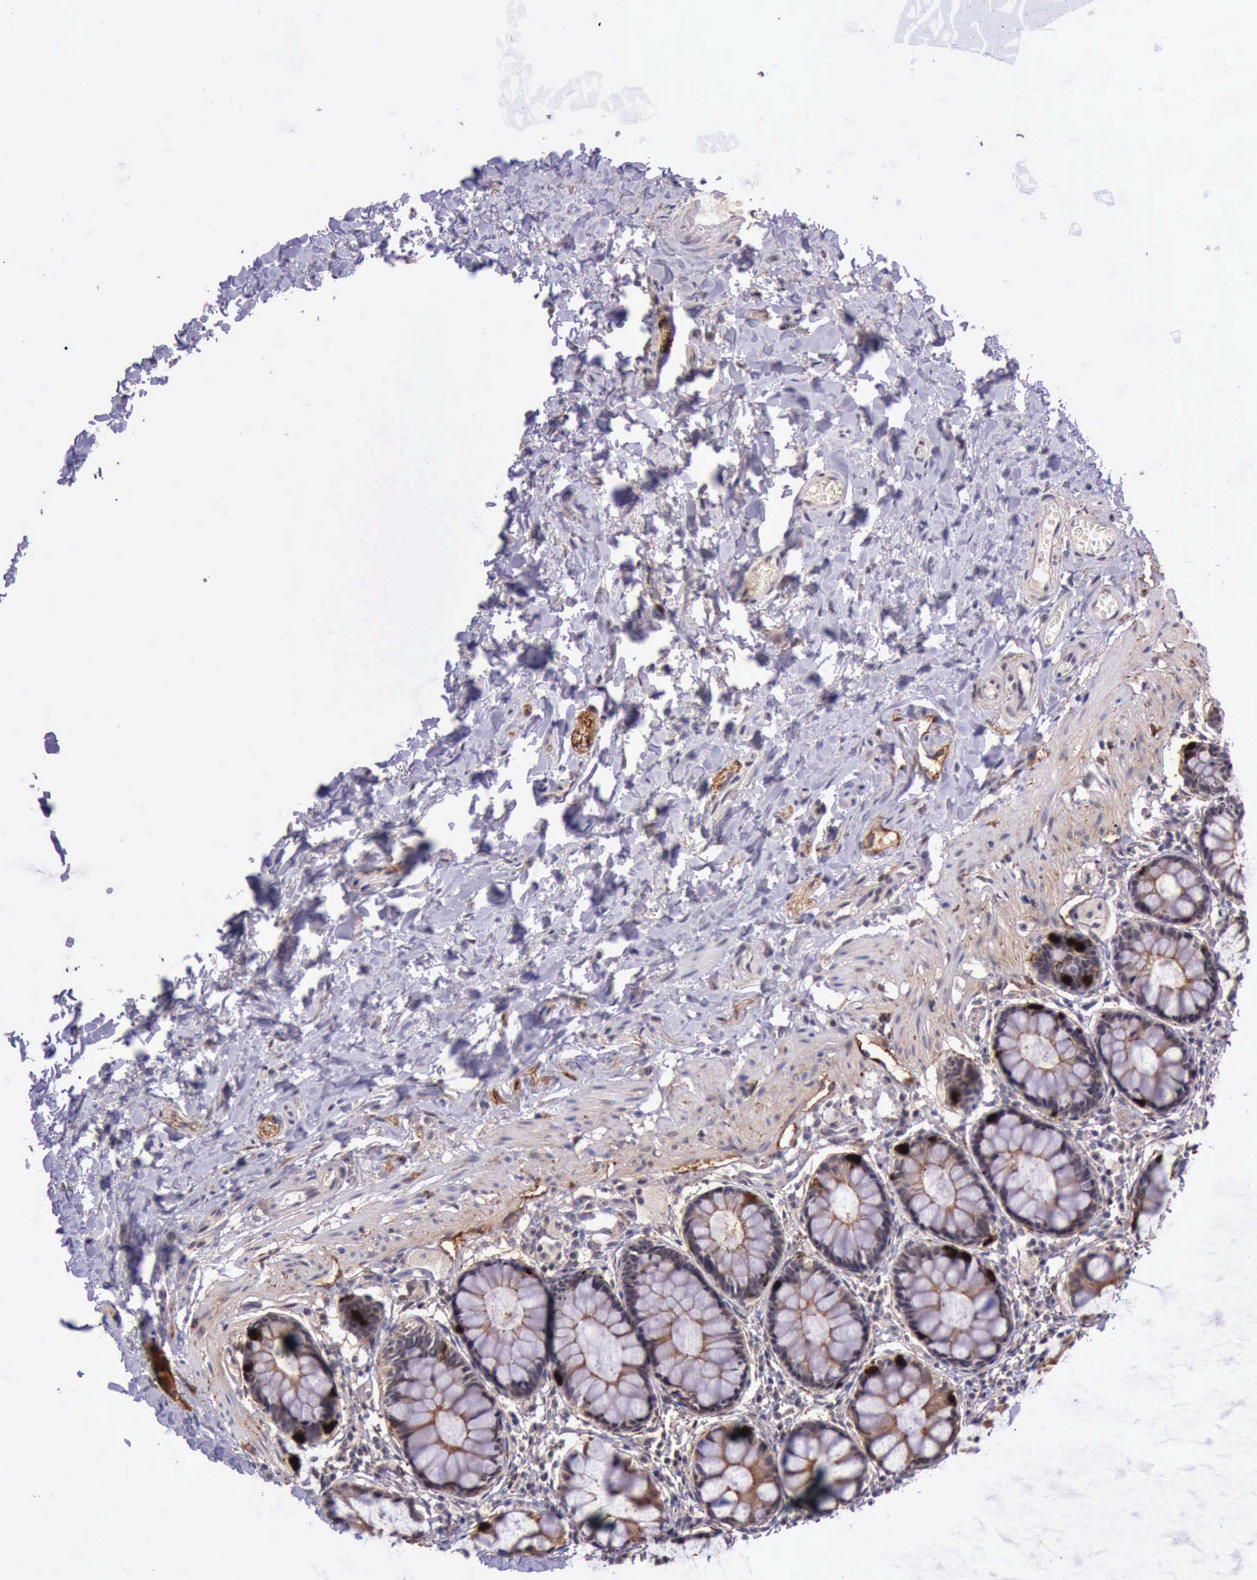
{"staining": {"intensity": "moderate", "quantity": "25%-75%", "location": "cytoplasmic/membranous"}, "tissue": "rectum", "cell_type": "Glandular cells", "image_type": "normal", "snomed": [{"axis": "morphology", "description": "Normal tissue, NOS"}, {"axis": "topography", "description": "Rectum"}], "caption": "Immunohistochemical staining of benign rectum demonstrates 25%-75% levels of moderate cytoplasmic/membranous protein staining in approximately 25%-75% of glandular cells.", "gene": "PRICKLE3", "patient": {"sex": "male", "age": 86}}